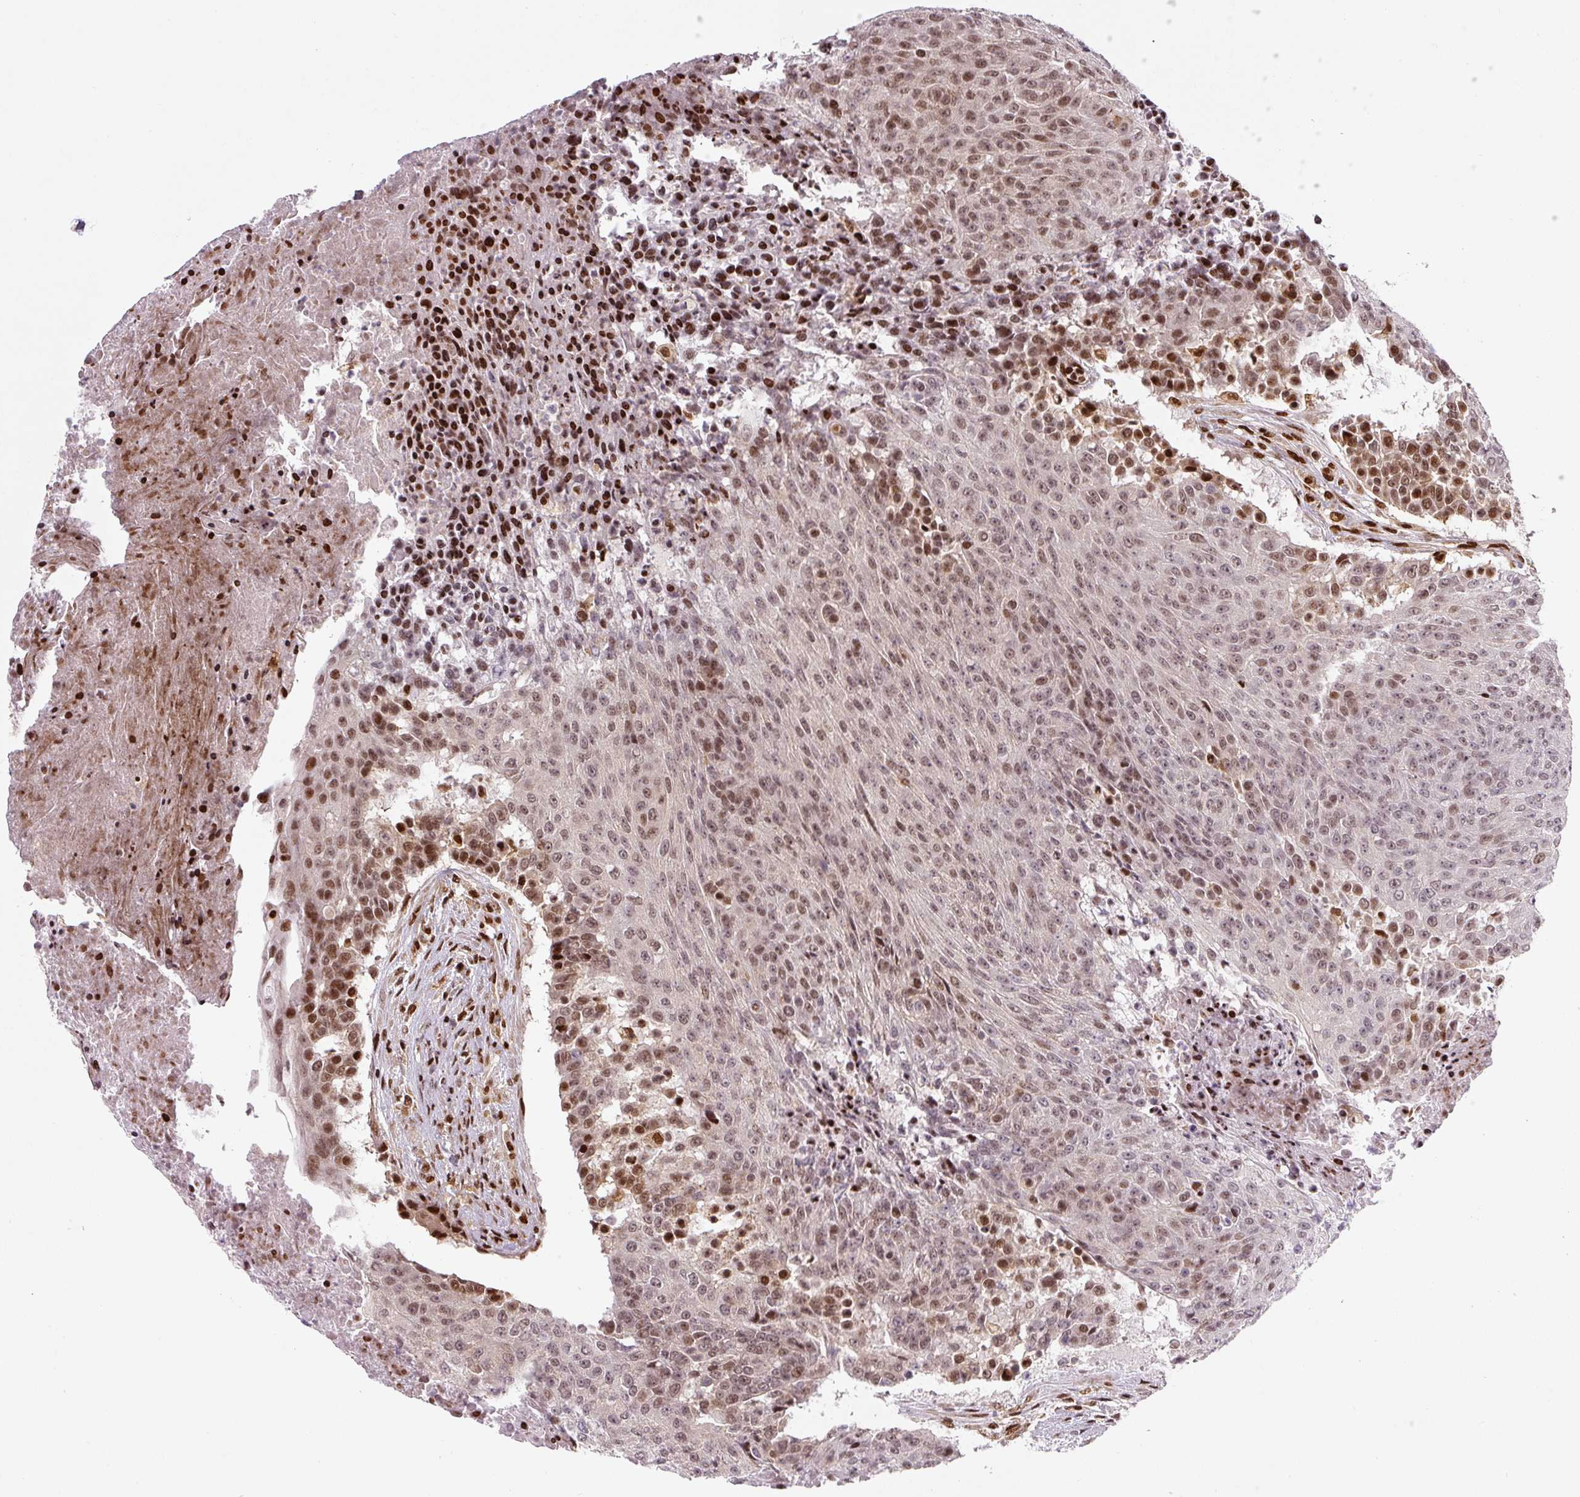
{"staining": {"intensity": "moderate", "quantity": ">75%", "location": "nuclear"}, "tissue": "urothelial cancer", "cell_type": "Tumor cells", "image_type": "cancer", "snomed": [{"axis": "morphology", "description": "Urothelial carcinoma, High grade"}, {"axis": "topography", "description": "Urinary bladder"}], "caption": "High-grade urothelial carcinoma stained for a protein (brown) reveals moderate nuclear positive positivity in approximately >75% of tumor cells.", "gene": "PYDC2", "patient": {"sex": "female", "age": 63}}